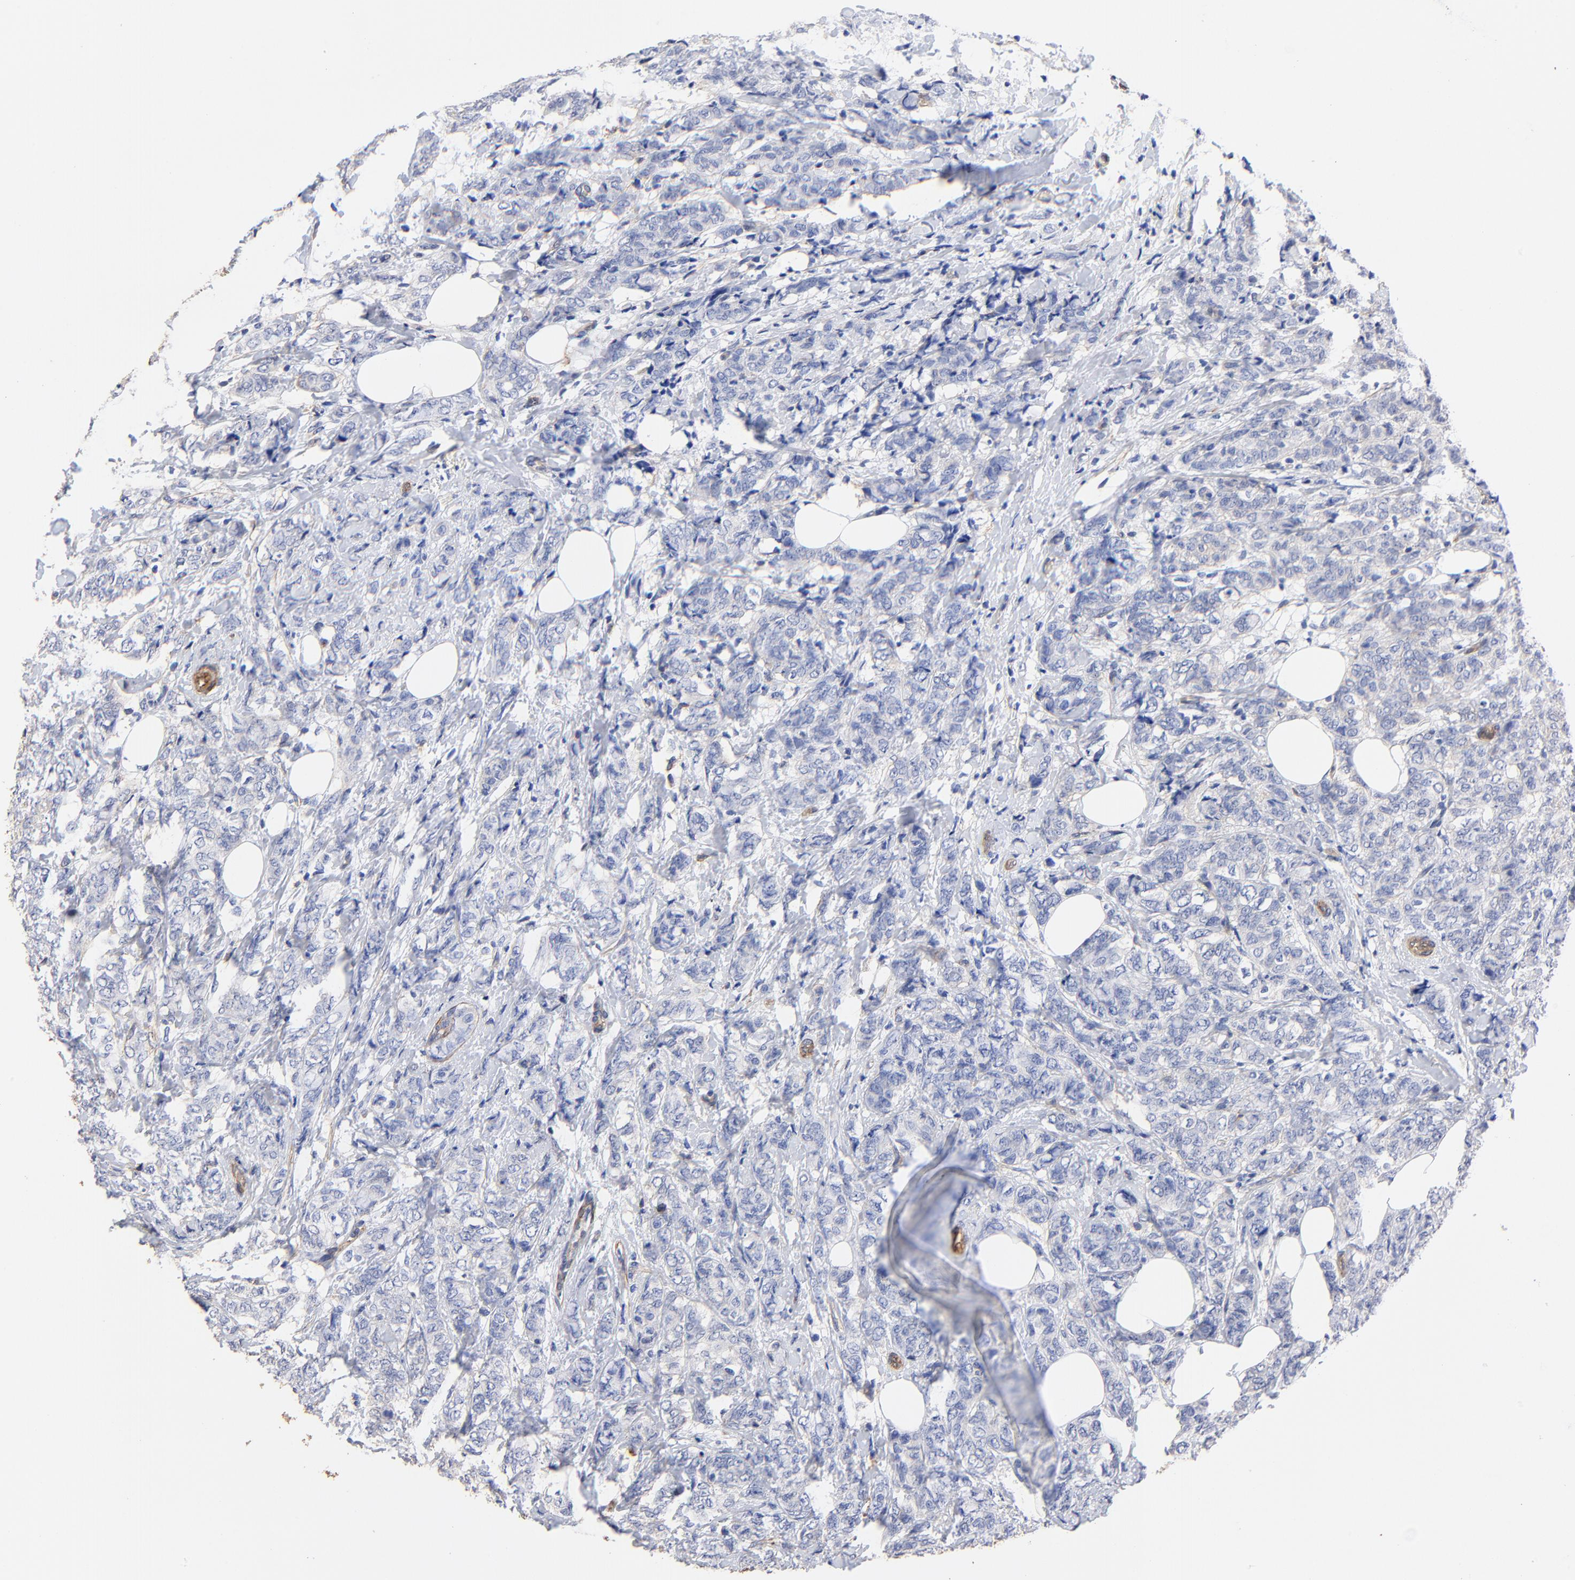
{"staining": {"intensity": "negative", "quantity": "none", "location": "none"}, "tissue": "breast cancer", "cell_type": "Tumor cells", "image_type": "cancer", "snomed": [{"axis": "morphology", "description": "Lobular carcinoma"}, {"axis": "topography", "description": "Breast"}], "caption": "Tumor cells show no significant positivity in breast cancer (lobular carcinoma).", "gene": "TAGLN2", "patient": {"sex": "female", "age": 60}}